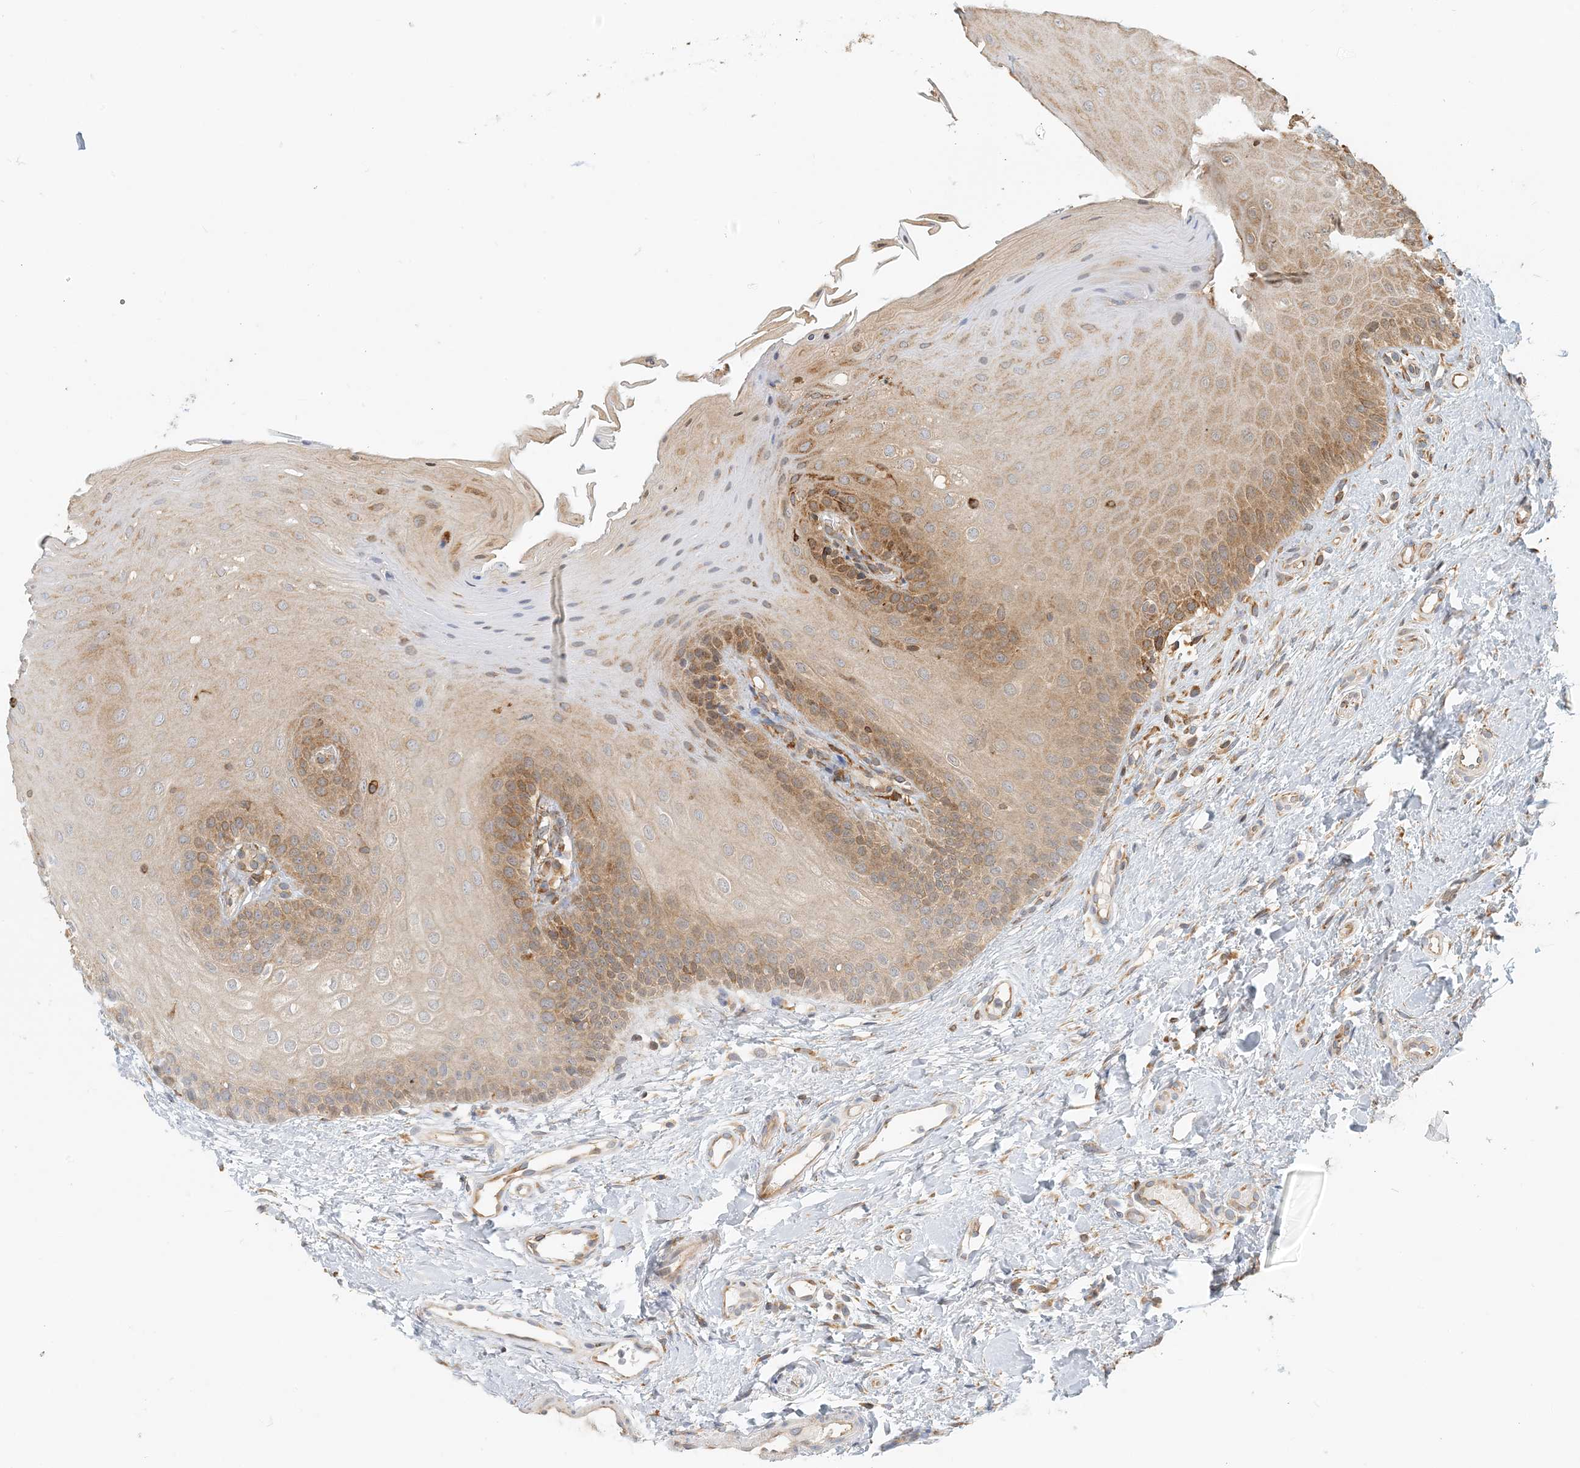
{"staining": {"intensity": "moderate", "quantity": "25%-75%", "location": "cytoplasmic/membranous"}, "tissue": "oral mucosa", "cell_type": "Squamous epithelial cells", "image_type": "normal", "snomed": [{"axis": "morphology", "description": "Normal tissue, NOS"}, {"axis": "topography", "description": "Oral tissue"}], "caption": "Protein staining reveals moderate cytoplasmic/membranous staining in about 25%-75% of squamous epithelial cells in normal oral mucosa.", "gene": "HNMT", "patient": {"sex": "female", "age": 68}}